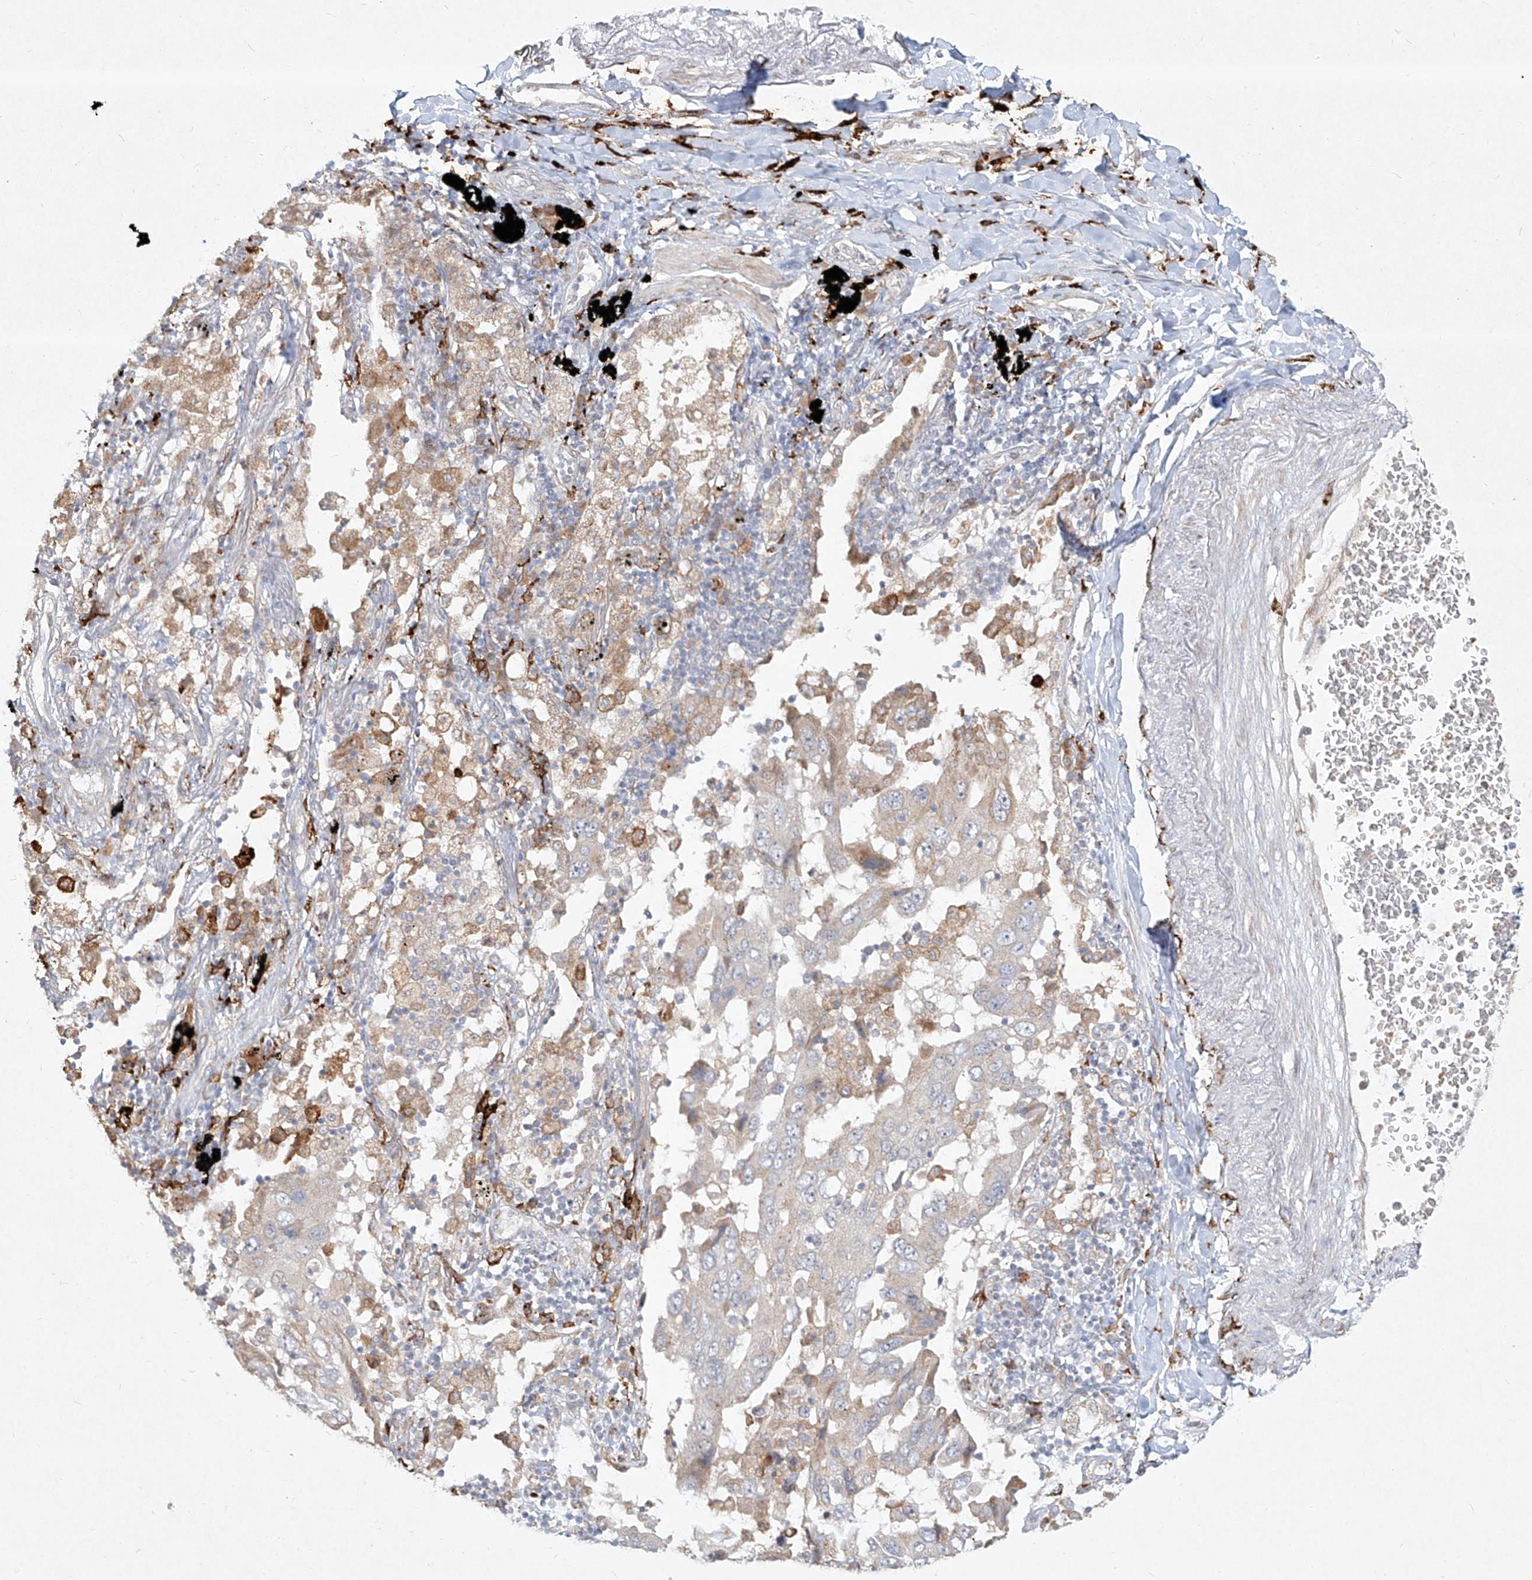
{"staining": {"intensity": "negative", "quantity": "none", "location": "none"}, "tissue": "lung cancer", "cell_type": "Tumor cells", "image_type": "cancer", "snomed": [{"axis": "morphology", "description": "Adenocarcinoma, NOS"}, {"axis": "topography", "description": "Lung"}], "caption": "Tumor cells show no significant protein expression in lung adenocarcinoma.", "gene": "CD209", "patient": {"sex": "female", "age": 65}}